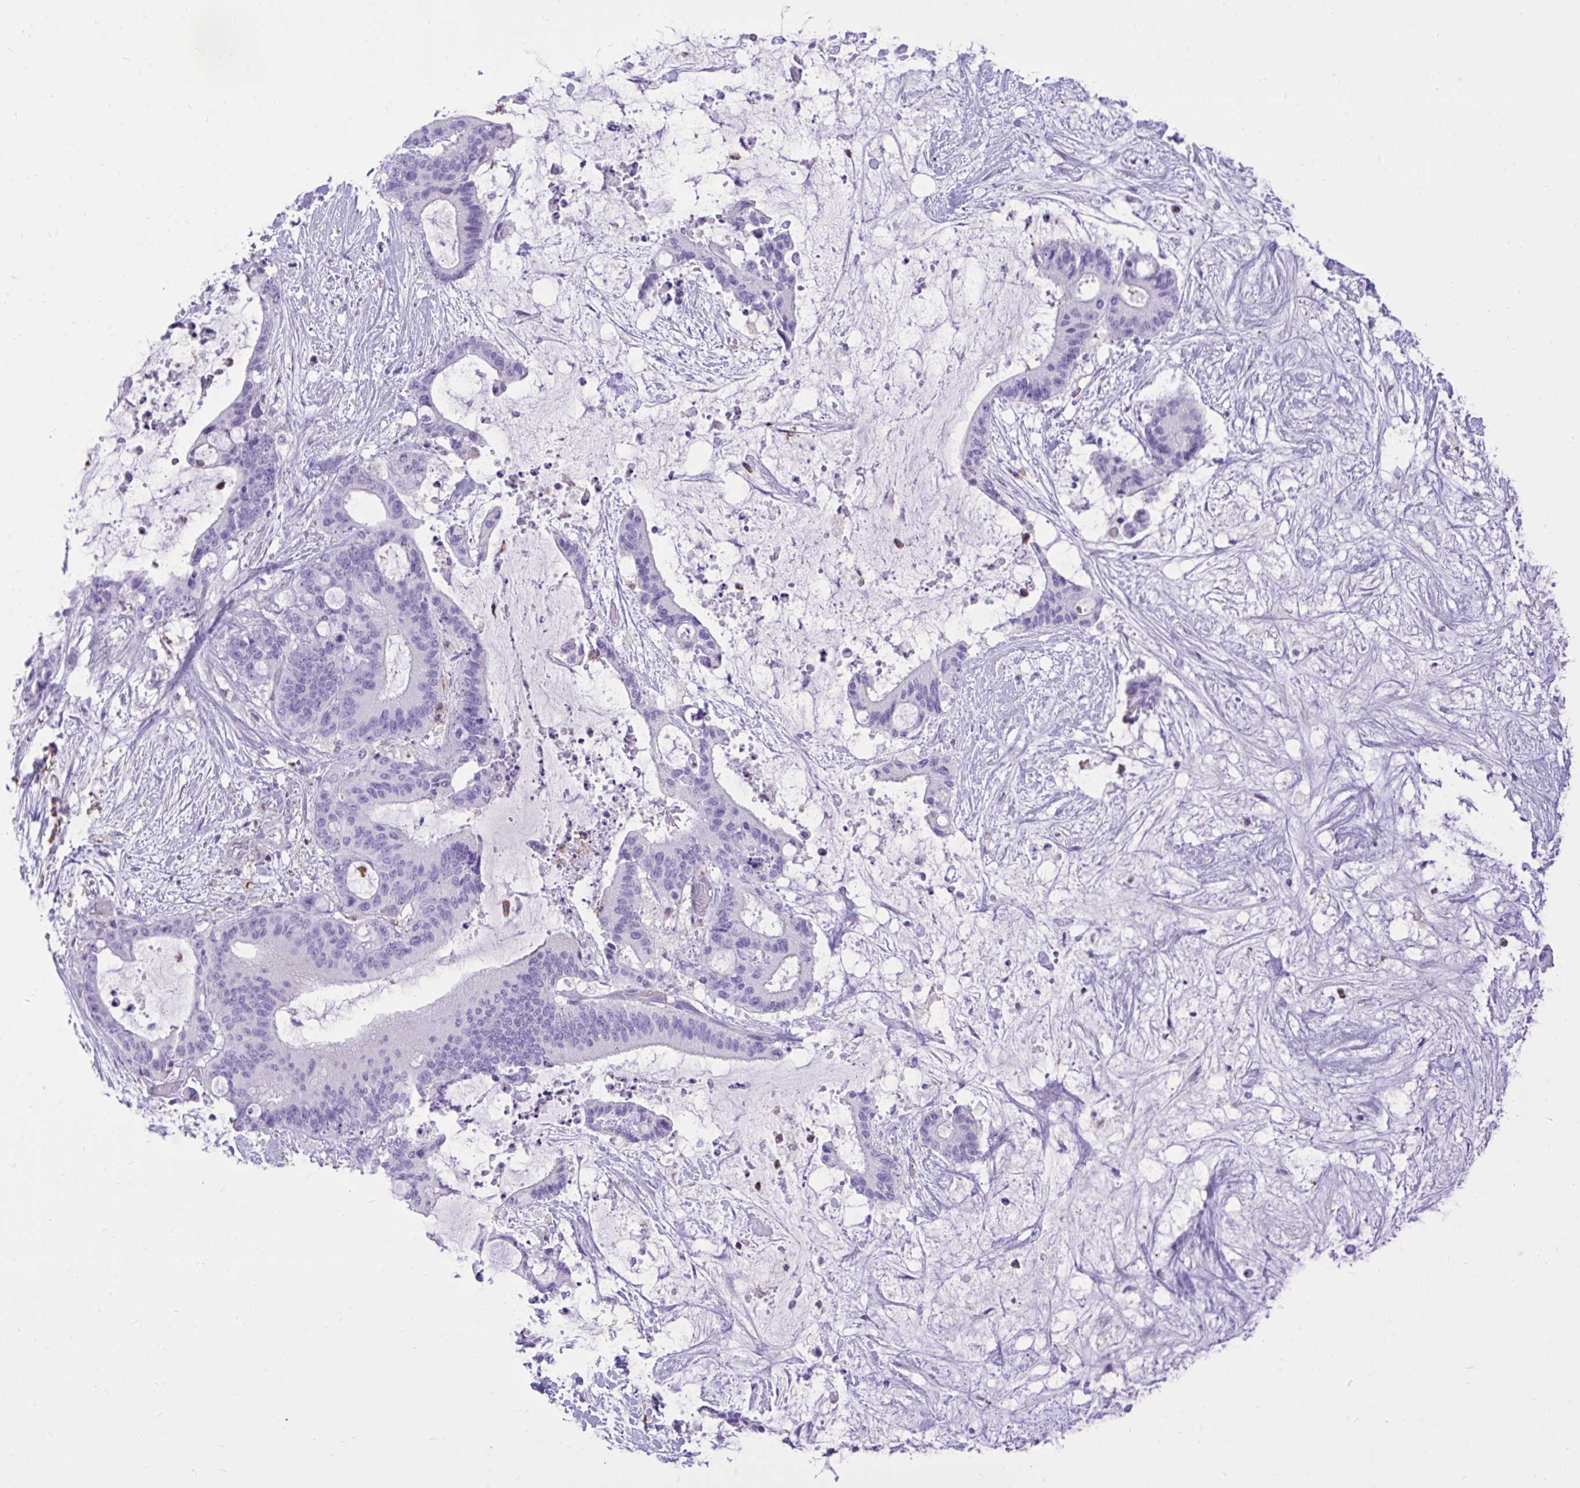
{"staining": {"intensity": "negative", "quantity": "none", "location": "none"}, "tissue": "liver cancer", "cell_type": "Tumor cells", "image_type": "cancer", "snomed": [{"axis": "morphology", "description": "Normal tissue, NOS"}, {"axis": "morphology", "description": "Cholangiocarcinoma"}, {"axis": "topography", "description": "Liver"}, {"axis": "topography", "description": "Peripheral nerve tissue"}], "caption": "Immunohistochemical staining of human cholangiocarcinoma (liver) displays no significant staining in tumor cells.", "gene": "TLR7", "patient": {"sex": "female", "age": 73}}